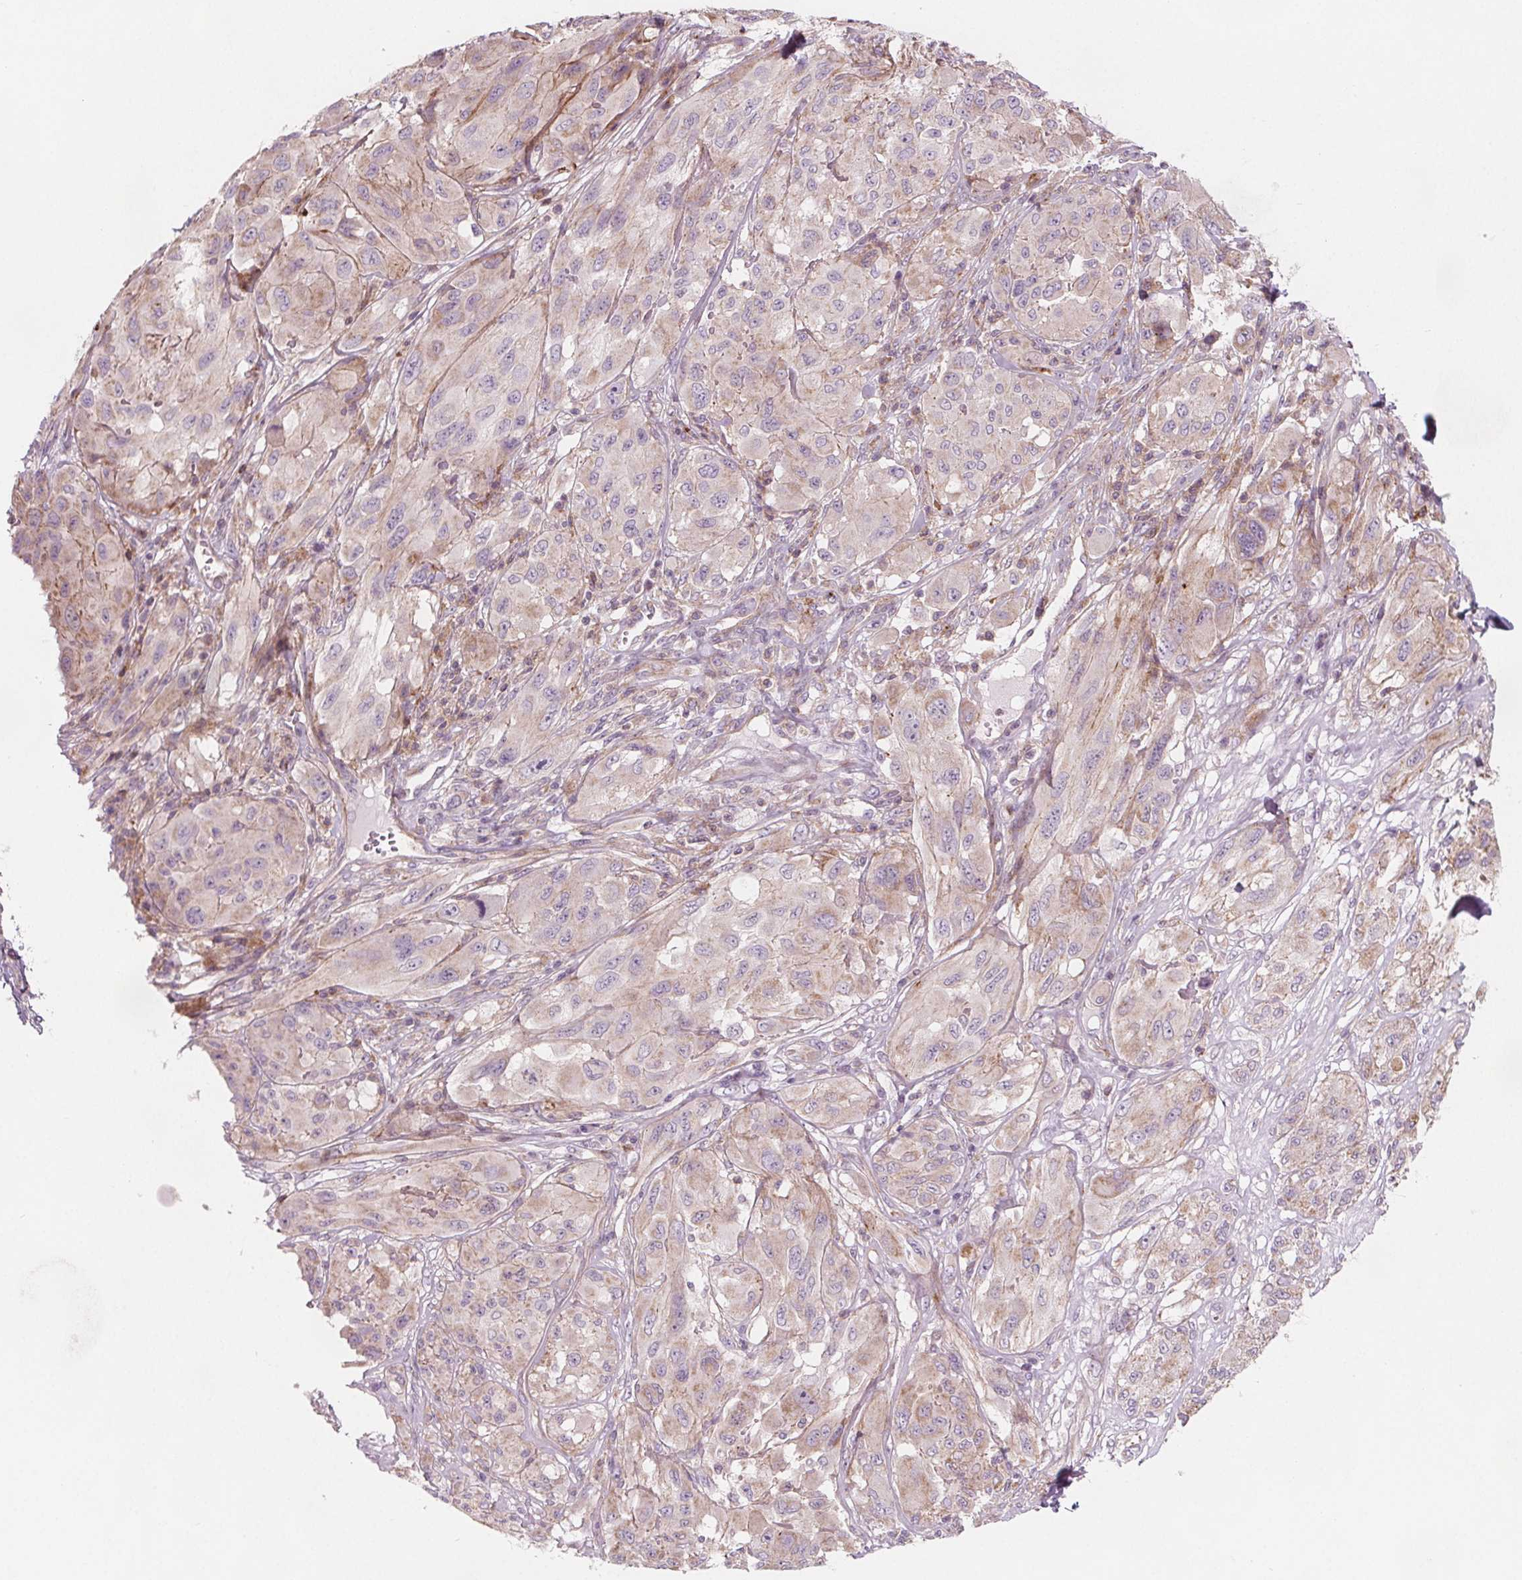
{"staining": {"intensity": "weak", "quantity": "<25%", "location": "cytoplasmic/membranous"}, "tissue": "melanoma", "cell_type": "Tumor cells", "image_type": "cancer", "snomed": [{"axis": "morphology", "description": "Malignant melanoma, NOS"}, {"axis": "topography", "description": "Skin"}], "caption": "A histopathology image of human melanoma is negative for staining in tumor cells.", "gene": "ADAM33", "patient": {"sex": "female", "age": 91}}